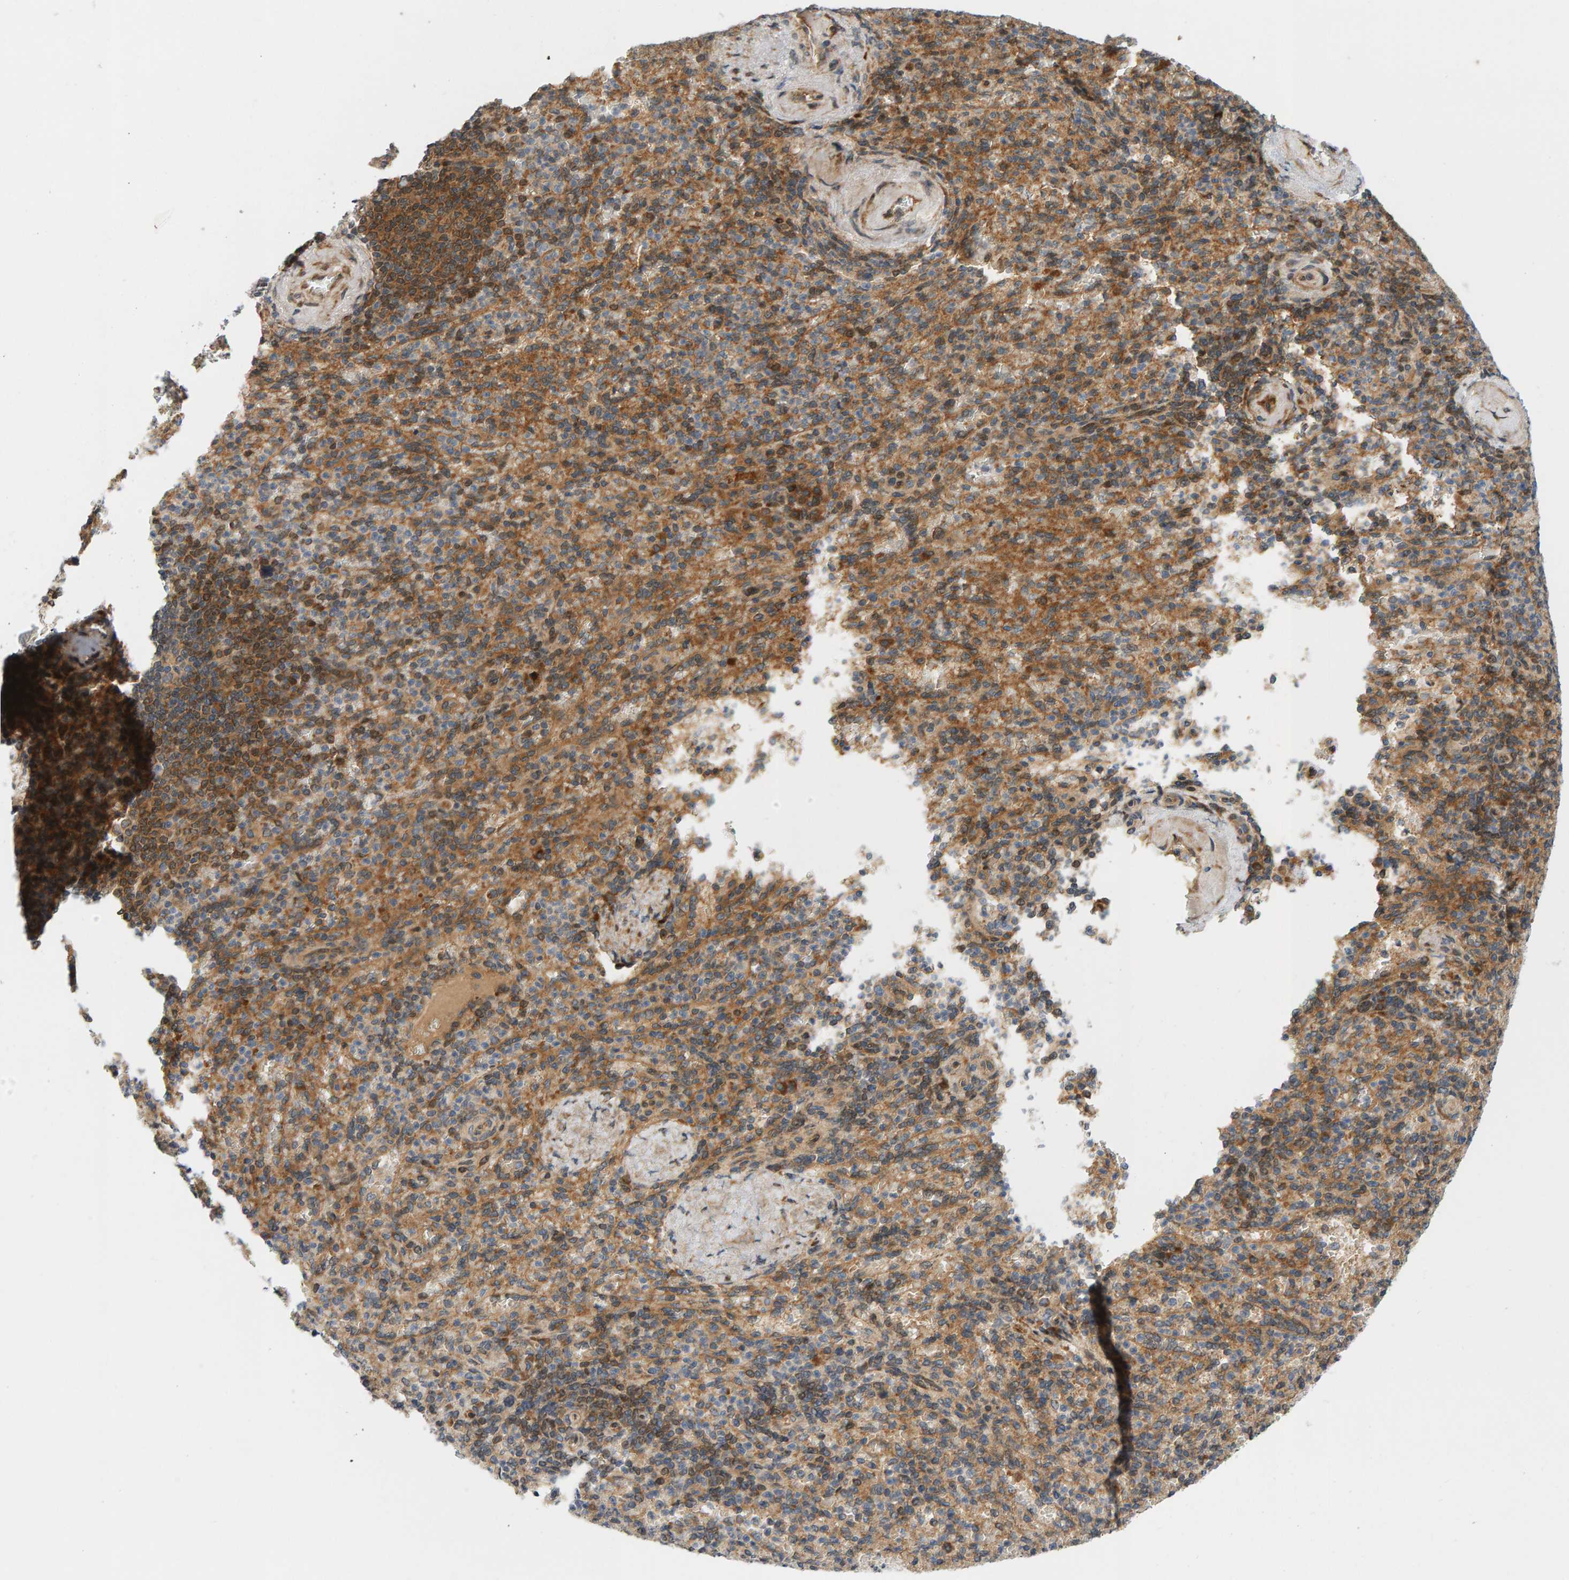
{"staining": {"intensity": "moderate", "quantity": "<25%", "location": "cytoplasmic/membranous"}, "tissue": "spleen", "cell_type": "Cells in red pulp", "image_type": "normal", "snomed": [{"axis": "morphology", "description": "Normal tissue, NOS"}, {"axis": "topography", "description": "Spleen"}], "caption": "IHC of unremarkable spleen exhibits low levels of moderate cytoplasmic/membranous staining in approximately <25% of cells in red pulp.", "gene": "BAHCC1", "patient": {"sex": "female", "age": 74}}